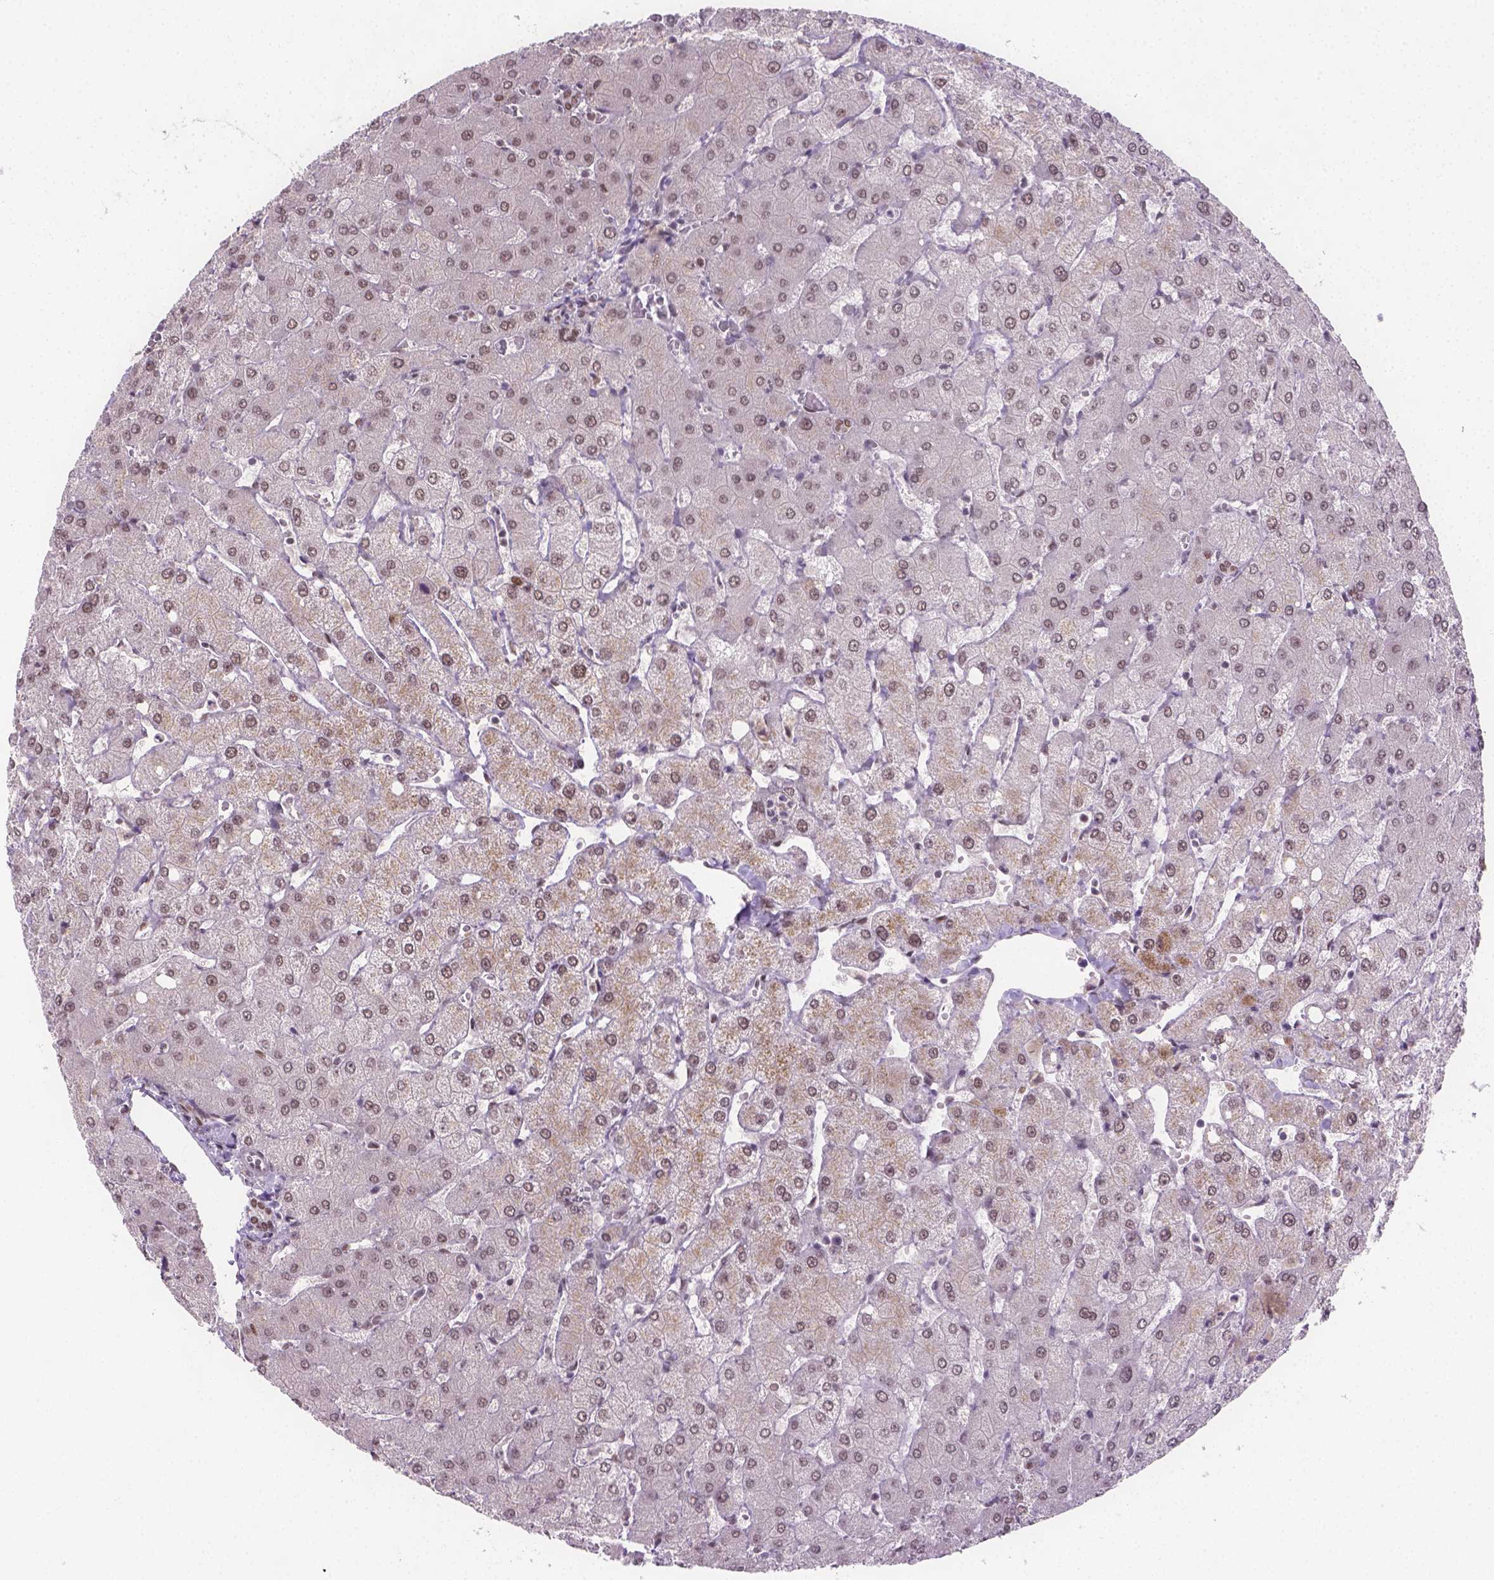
{"staining": {"intensity": "moderate", "quantity": ">75%", "location": "nuclear"}, "tissue": "liver", "cell_type": "Cholangiocytes", "image_type": "normal", "snomed": [{"axis": "morphology", "description": "Normal tissue, NOS"}, {"axis": "topography", "description": "Liver"}], "caption": "Protein staining reveals moderate nuclear positivity in about >75% of cholangiocytes in normal liver.", "gene": "FANCE", "patient": {"sex": "female", "age": 54}}